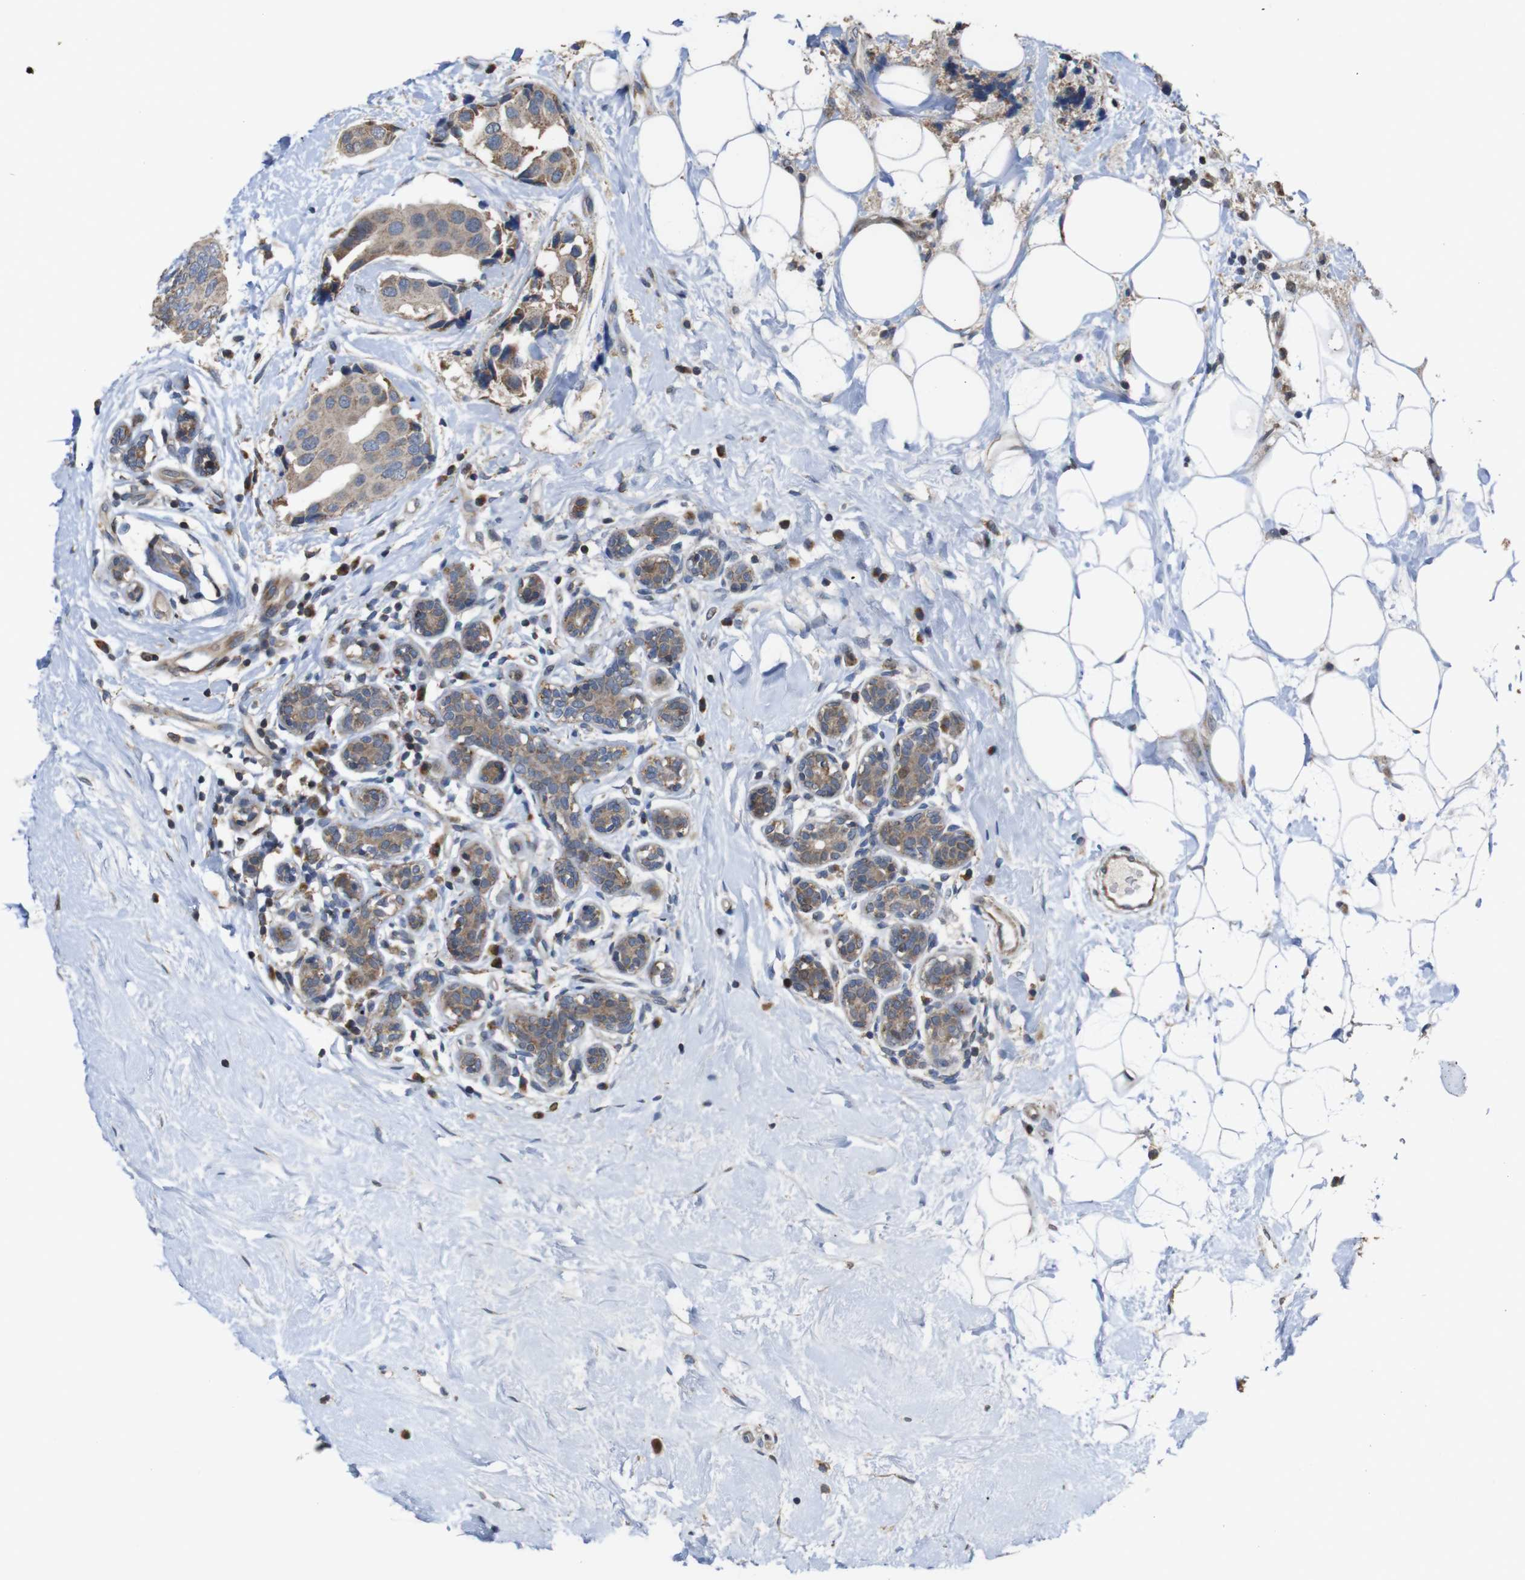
{"staining": {"intensity": "weak", "quantity": ">75%", "location": "cytoplasmic/membranous"}, "tissue": "breast cancer", "cell_type": "Tumor cells", "image_type": "cancer", "snomed": [{"axis": "morphology", "description": "Normal tissue, NOS"}, {"axis": "morphology", "description": "Duct carcinoma"}, {"axis": "topography", "description": "Breast"}], "caption": "Breast cancer (invasive ductal carcinoma) was stained to show a protein in brown. There is low levels of weak cytoplasmic/membranous staining in about >75% of tumor cells. (Stains: DAB in brown, nuclei in blue, Microscopy: brightfield microscopy at high magnification).", "gene": "SNN", "patient": {"sex": "female", "age": 39}}